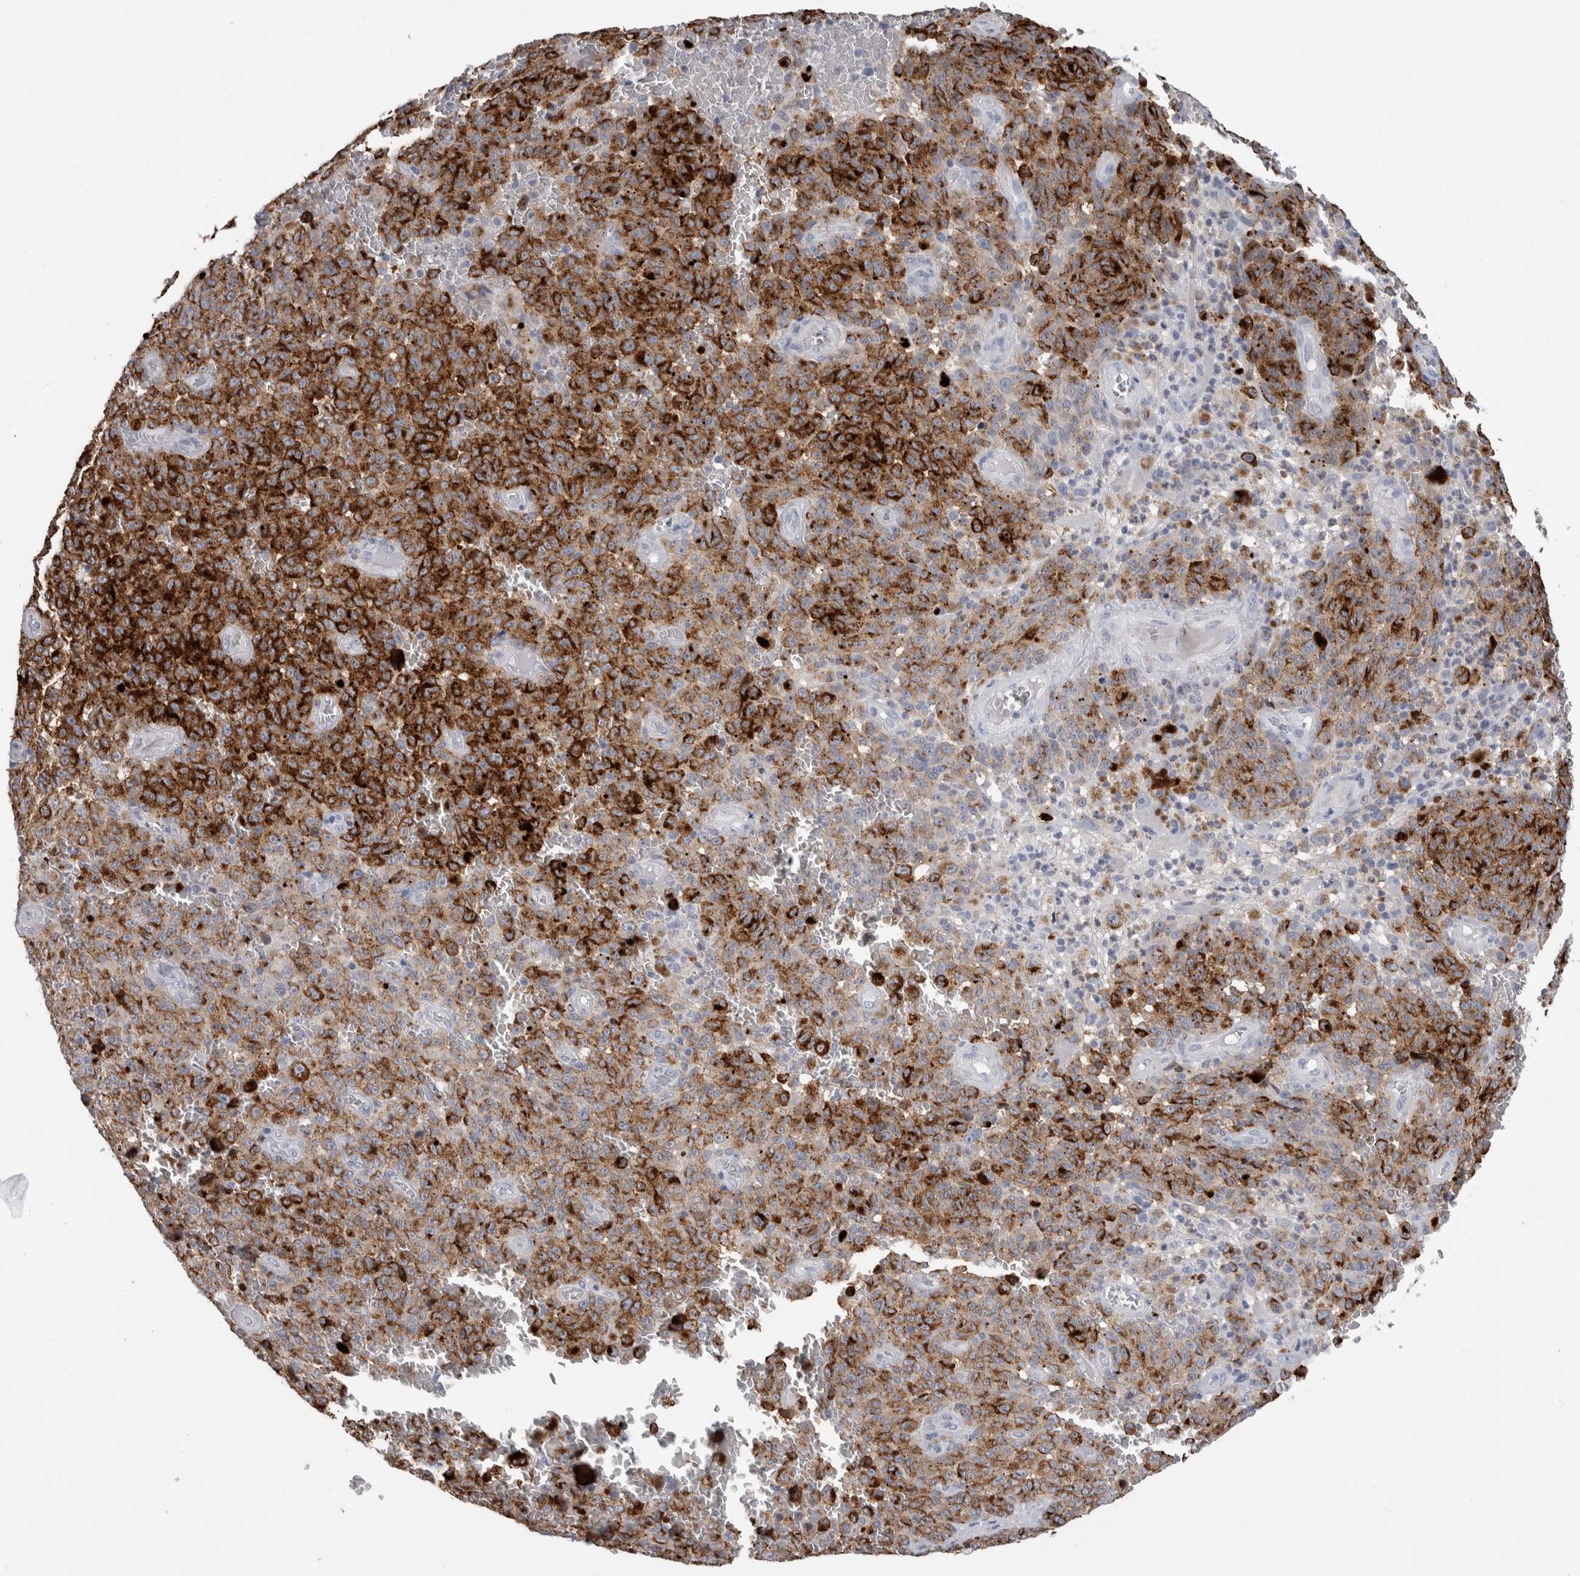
{"staining": {"intensity": "strong", "quantity": ">75%", "location": "cytoplasmic/membranous"}, "tissue": "melanoma", "cell_type": "Tumor cells", "image_type": "cancer", "snomed": [{"axis": "morphology", "description": "Malignant melanoma, NOS"}, {"axis": "topography", "description": "Skin"}], "caption": "DAB immunohistochemical staining of human melanoma demonstrates strong cytoplasmic/membranous protein positivity in approximately >75% of tumor cells.", "gene": "CD63", "patient": {"sex": "female", "age": 82}}